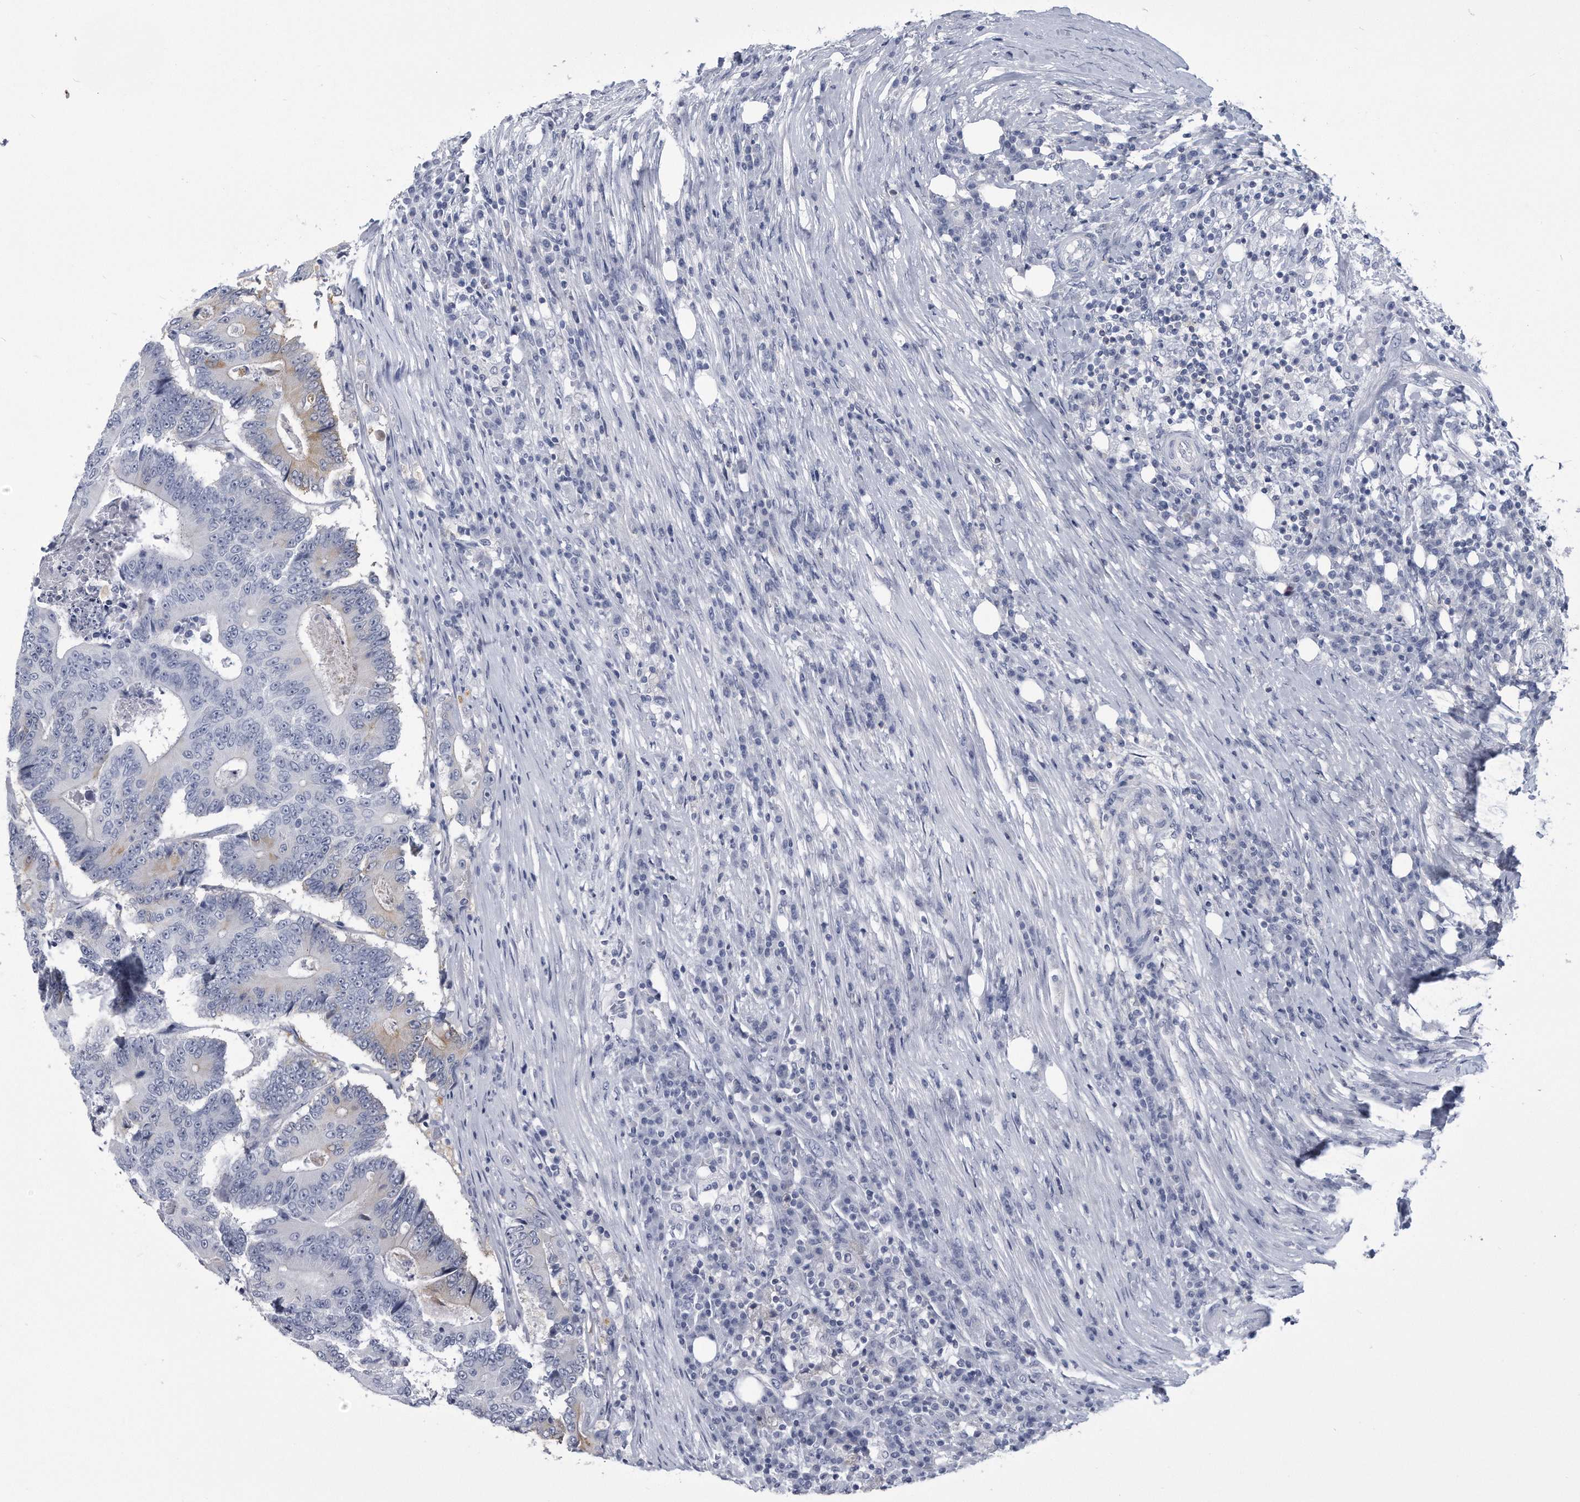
{"staining": {"intensity": "negative", "quantity": "none", "location": "none"}, "tissue": "colorectal cancer", "cell_type": "Tumor cells", "image_type": "cancer", "snomed": [{"axis": "morphology", "description": "Adenocarcinoma, NOS"}, {"axis": "topography", "description": "Colon"}], "caption": "Adenocarcinoma (colorectal) stained for a protein using immunohistochemistry (IHC) displays no staining tumor cells.", "gene": "PYGB", "patient": {"sex": "male", "age": 83}}